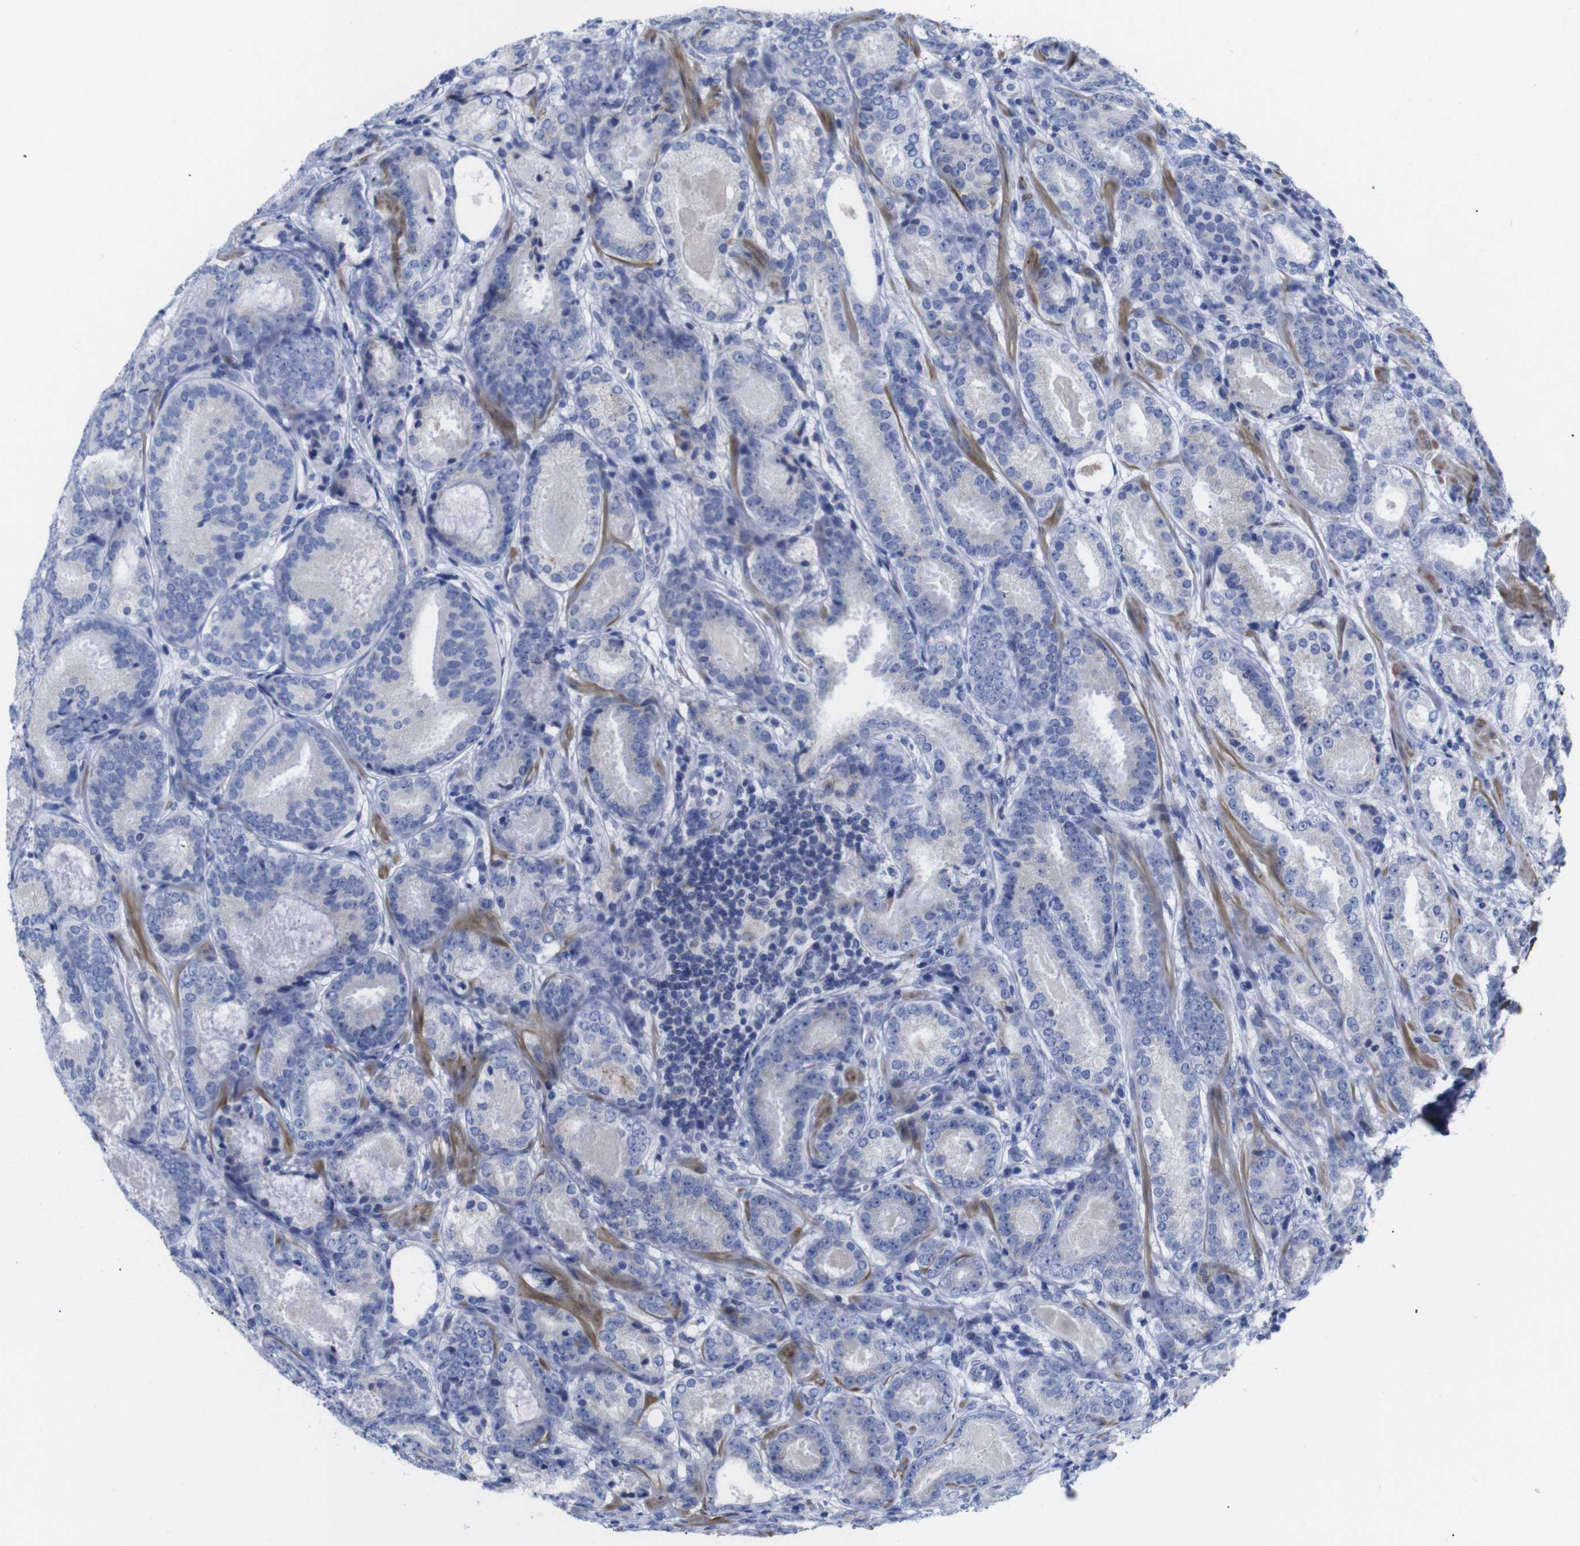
{"staining": {"intensity": "negative", "quantity": "none", "location": "none"}, "tissue": "prostate cancer", "cell_type": "Tumor cells", "image_type": "cancer", "snomed": [{"axis": "morphology", "description": "Adenocarcinoma, Low grade"}, {"axis": "topography", "description": "Prostate"}], "caption": "A micrograph of human prostate cancer (low-grade adenocarcinoma) is negative for staining in tumor cells.", "gene": "LRRC55", "patient": {"sex": "male", "age": 69}}